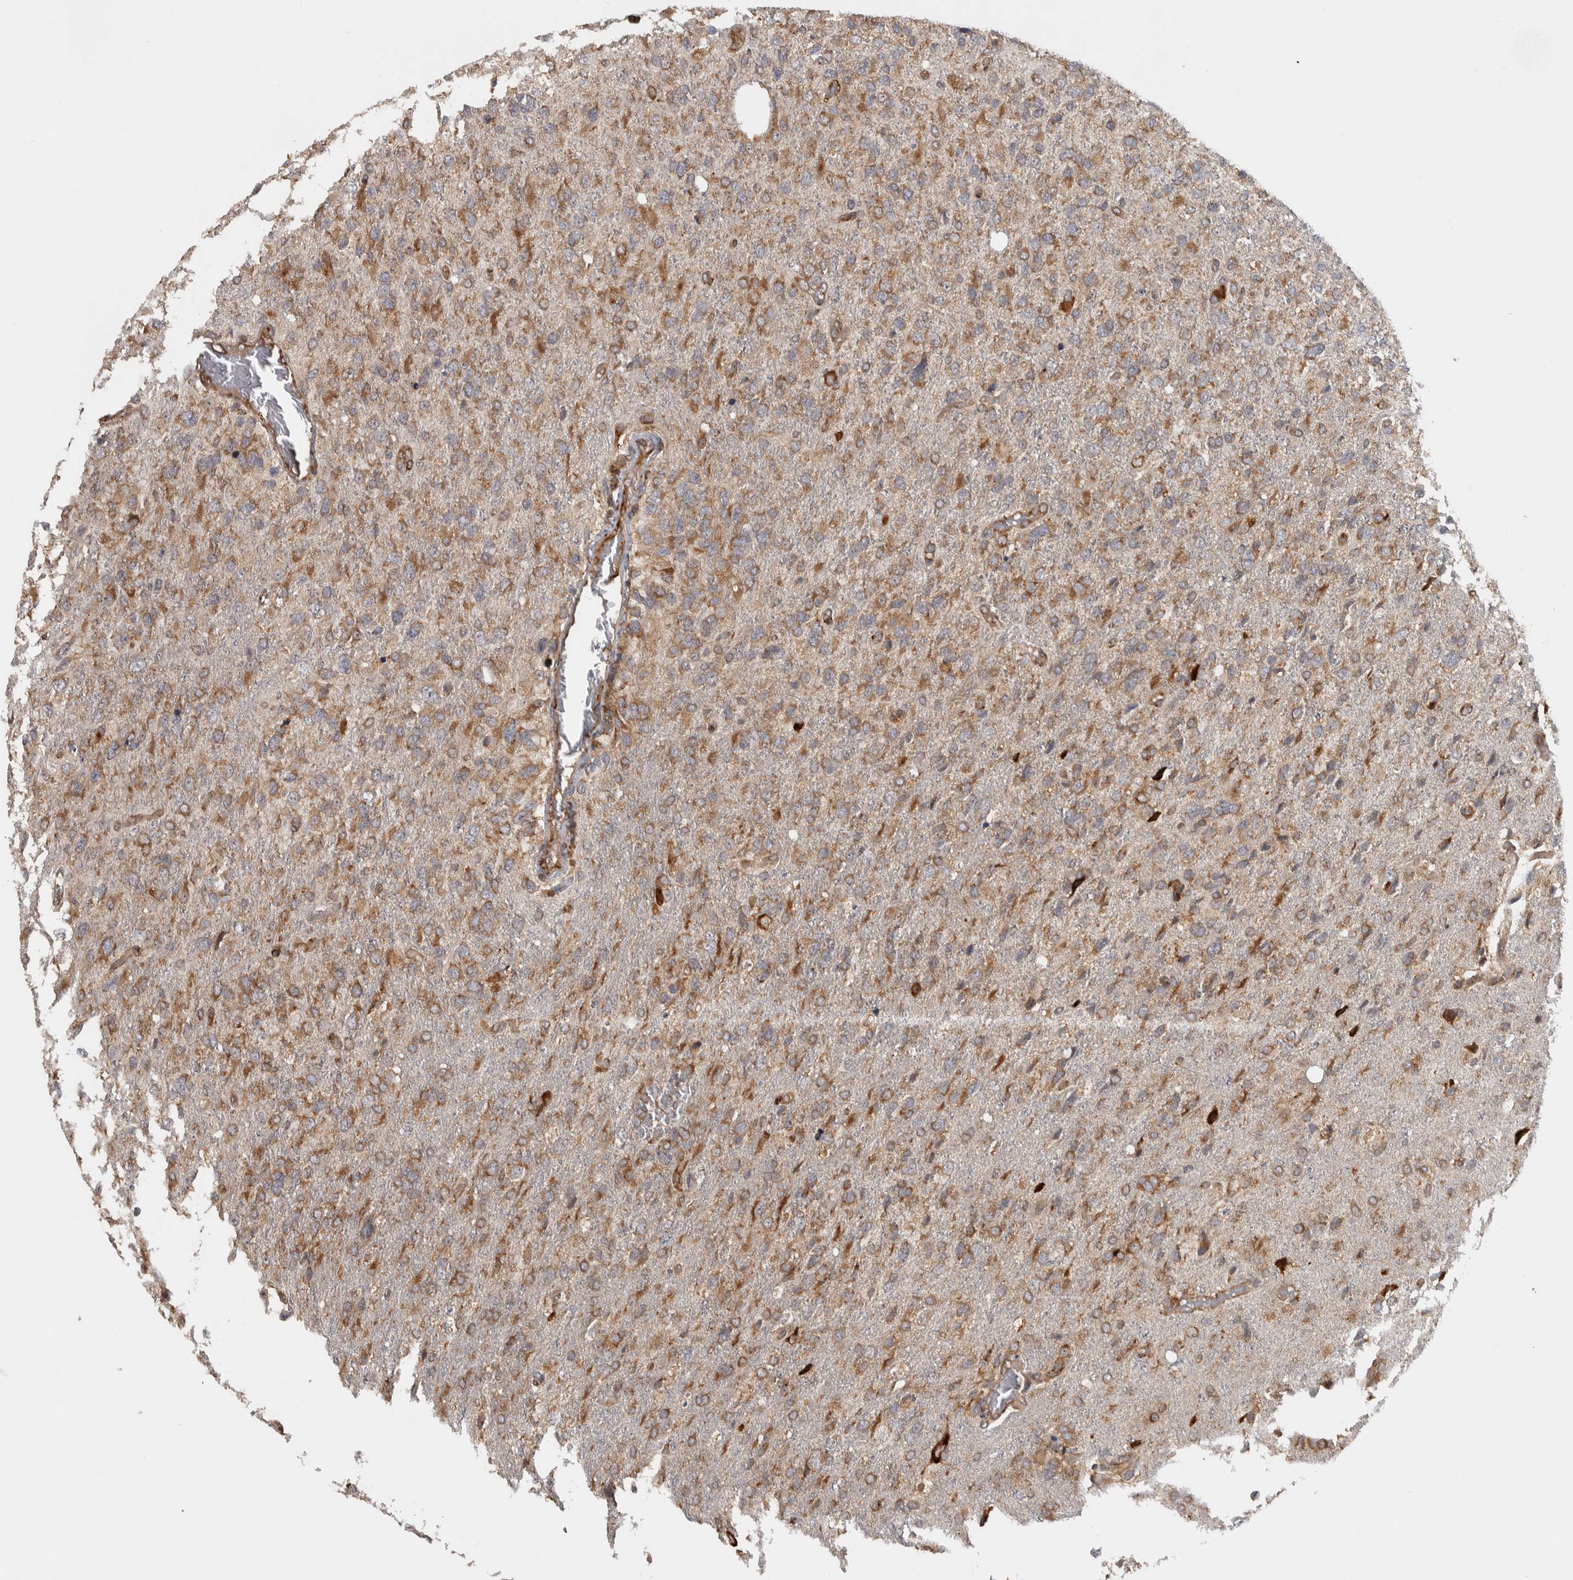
{"staining": {"intensity": "weak", "quantity": ">75%", "location": "cytoplasmic/membranous"}, "tissue": "glioma", "cell_type": "Tumor cells", "image_type": "cancer", "snomed": [{"axis": "morphology", "description": "Glioma, malignant, High grade"}, {"axis": "topography", "description": "Brain"}], "caption": "Immunohistochemistry (IHC) micrograph of neoplastic tissue: human high-grade glioma (malignant) stained using immunohistochemistry demonstrates low levels of weak protein expression localized specifically in the cytoplasmic/membranous of tumor cells, appearing as a cytoplasmic/membranous brown color.", "gene": "EIF3H", "patient": {"sex": "female", "age": 58}}